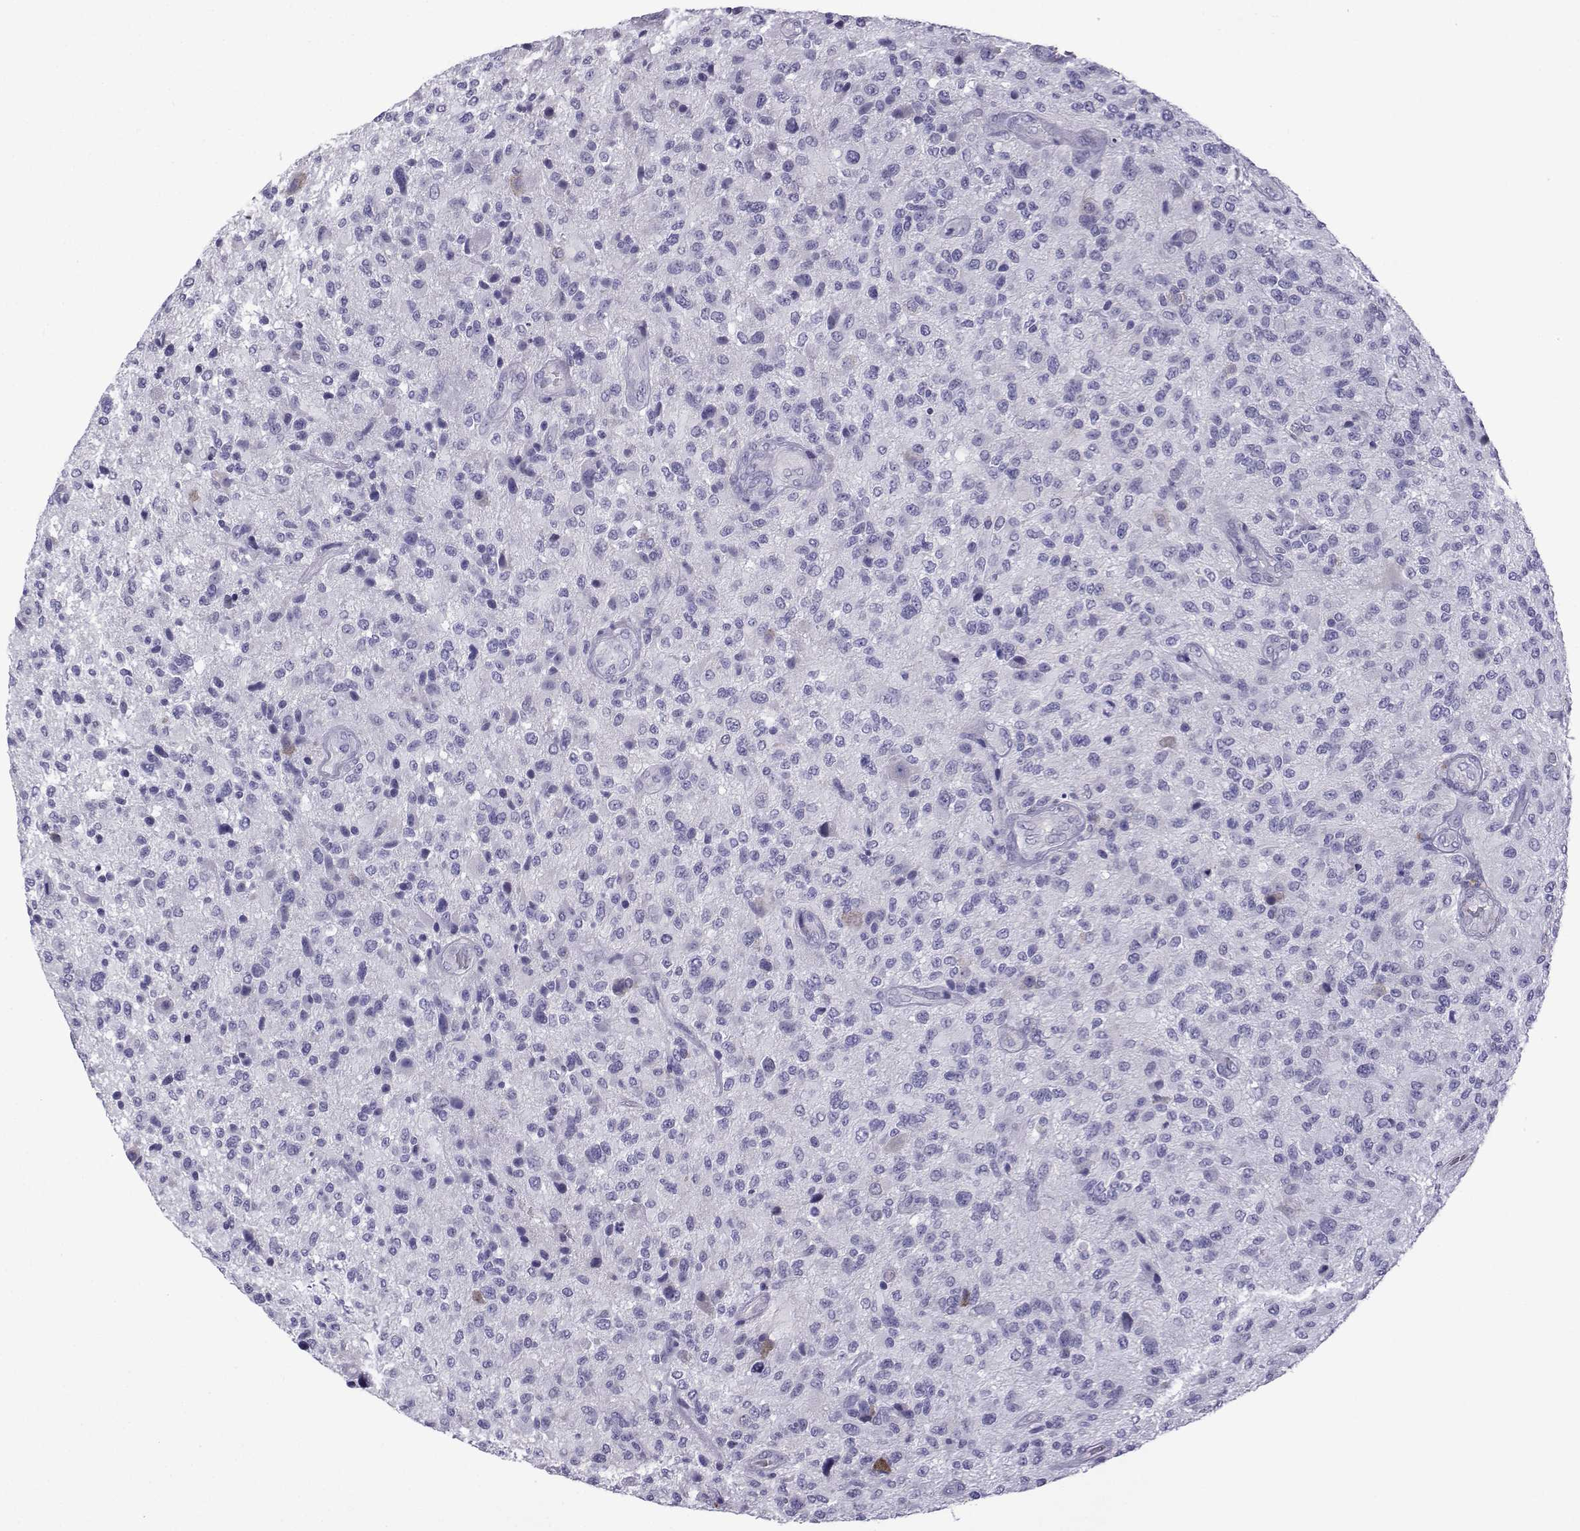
{"staining": {"intensity": "negative", "quantity": "none", "location": "none"}, "tissue": "glioma", "cell_type": "Tumor cells", "image_type": "cancer", "snomed": [{"axis": "morphology", "description": "Glioma, malignant, High grade"}, {"axis": "topography", "description": "Brain"}], "caption": "An image of human high-grade glioma (malignant) is negative for staining in tumor cells.", "gene": "CFAP70", "patient": {"sex": "male", "age": 47}}